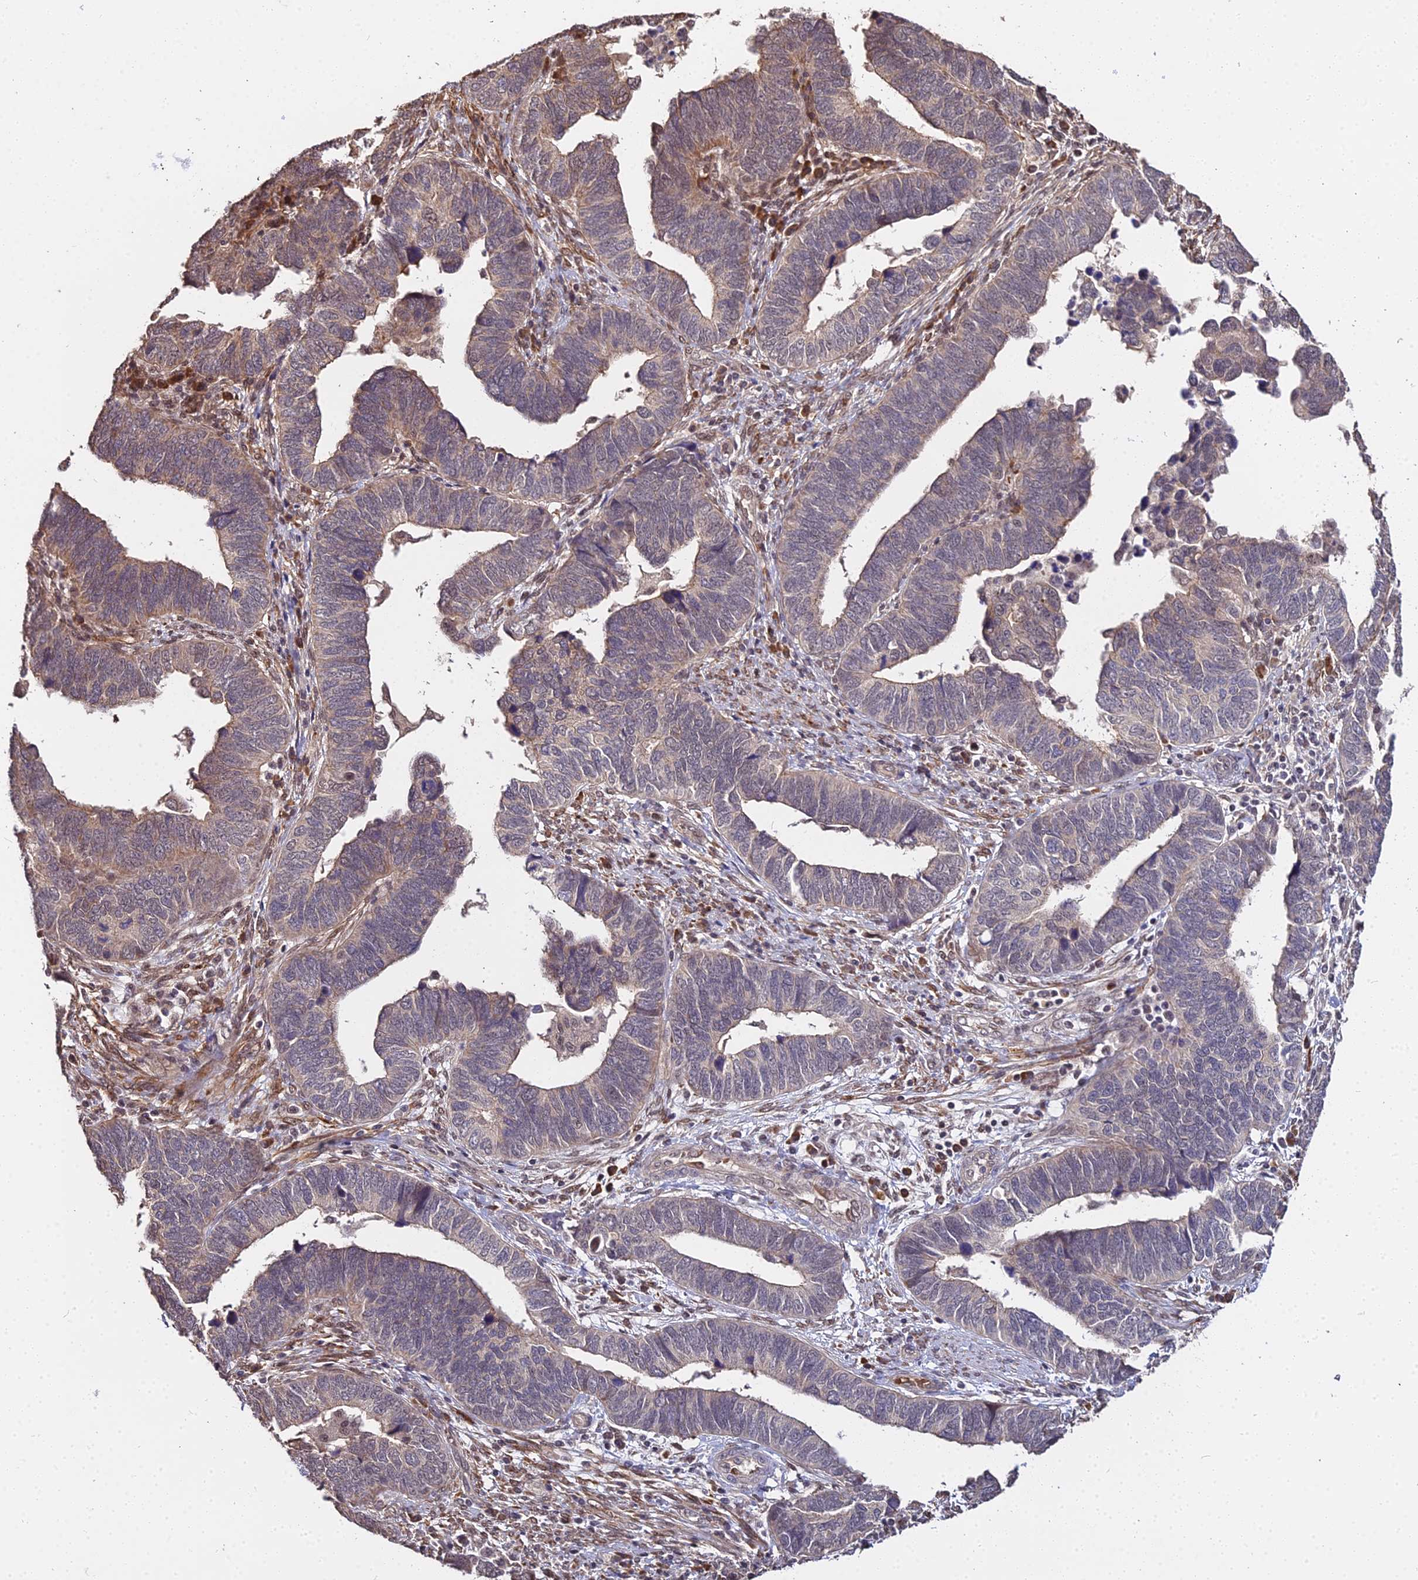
{"staining": {"intensity": "moderate", "quantity": "<25%", "location": "cytoplasmic/membranous"}, "tissue": "endometrial cancer", "cell_type": "Tumor cells", "image_type": "cancer", "snomed": [{"axis": "morphology", "description": "Adenocarcinoma, NOS"}, {"axis": "topography", "description": "Endometrium"}], "caption": "Endometrial adenocarcinoma stained with a protein marker displays moderate staining in tumor cells.", "gene": "ZDBF2", "patient": {"sex": "female", "age": 79}}